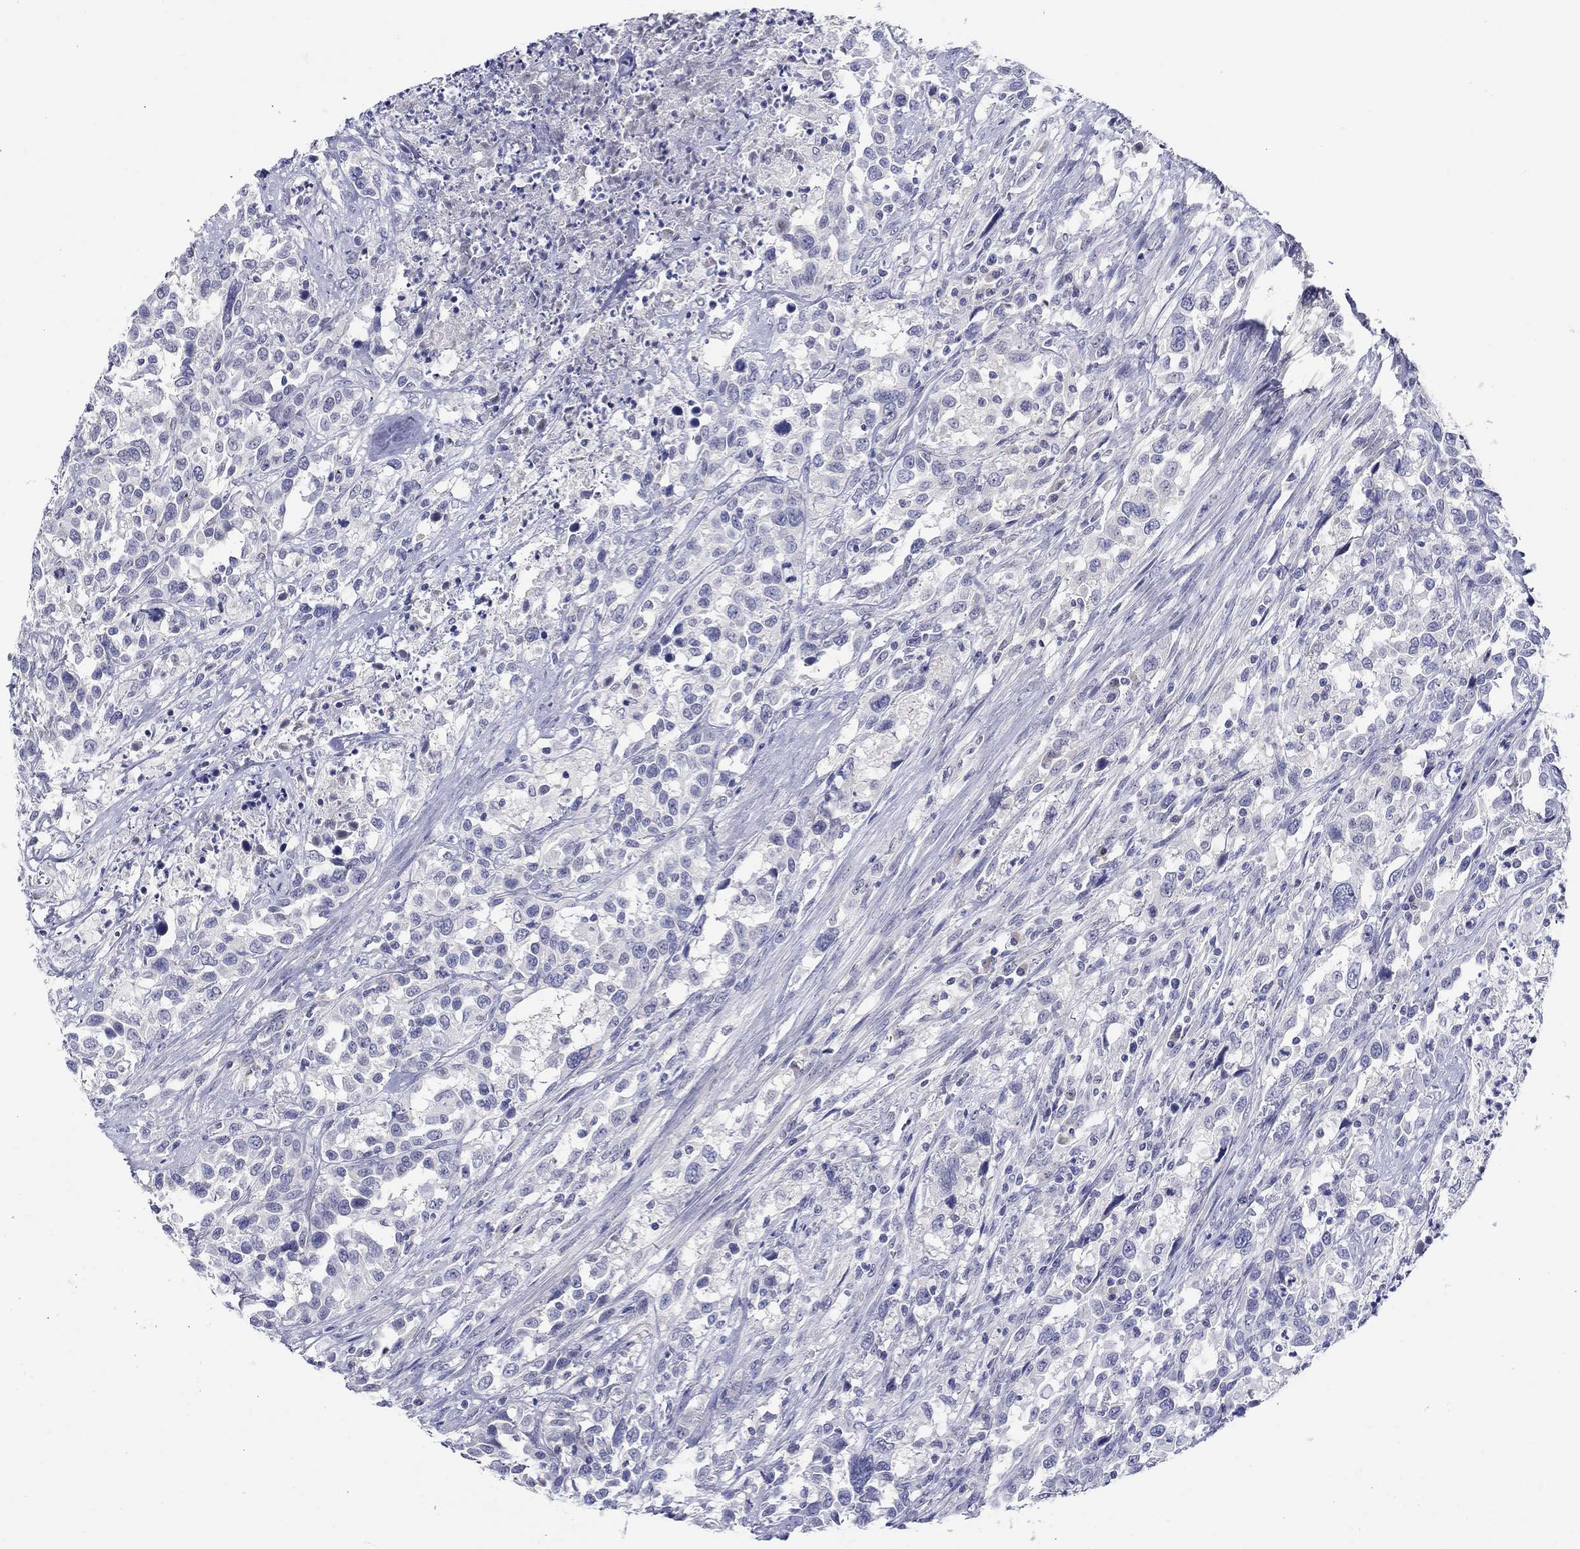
{"staining": {"intensity": "negative", "quantity": "none", "location": "none"}, "tissue": "urothelial cancer", "cell_type": "Tumor cells", "image_type": "cancer", "snomed": [{"axis": "morphology", "description": "Urothelial carcinoma, NOS"}, {"axis": "morphology", "description": "Urothelial carcinoma, High grade"}, {"axis": "topography", "description": "Urinary bladder"}], "caption": "DAB (3,3'-diaminobenzidine) immunohistochemical staining of human urothelial cancer reveals no significant expression in tumor cells.", "gene": "SLC30A3", "patient": {"sex": "female", "age": 64}}